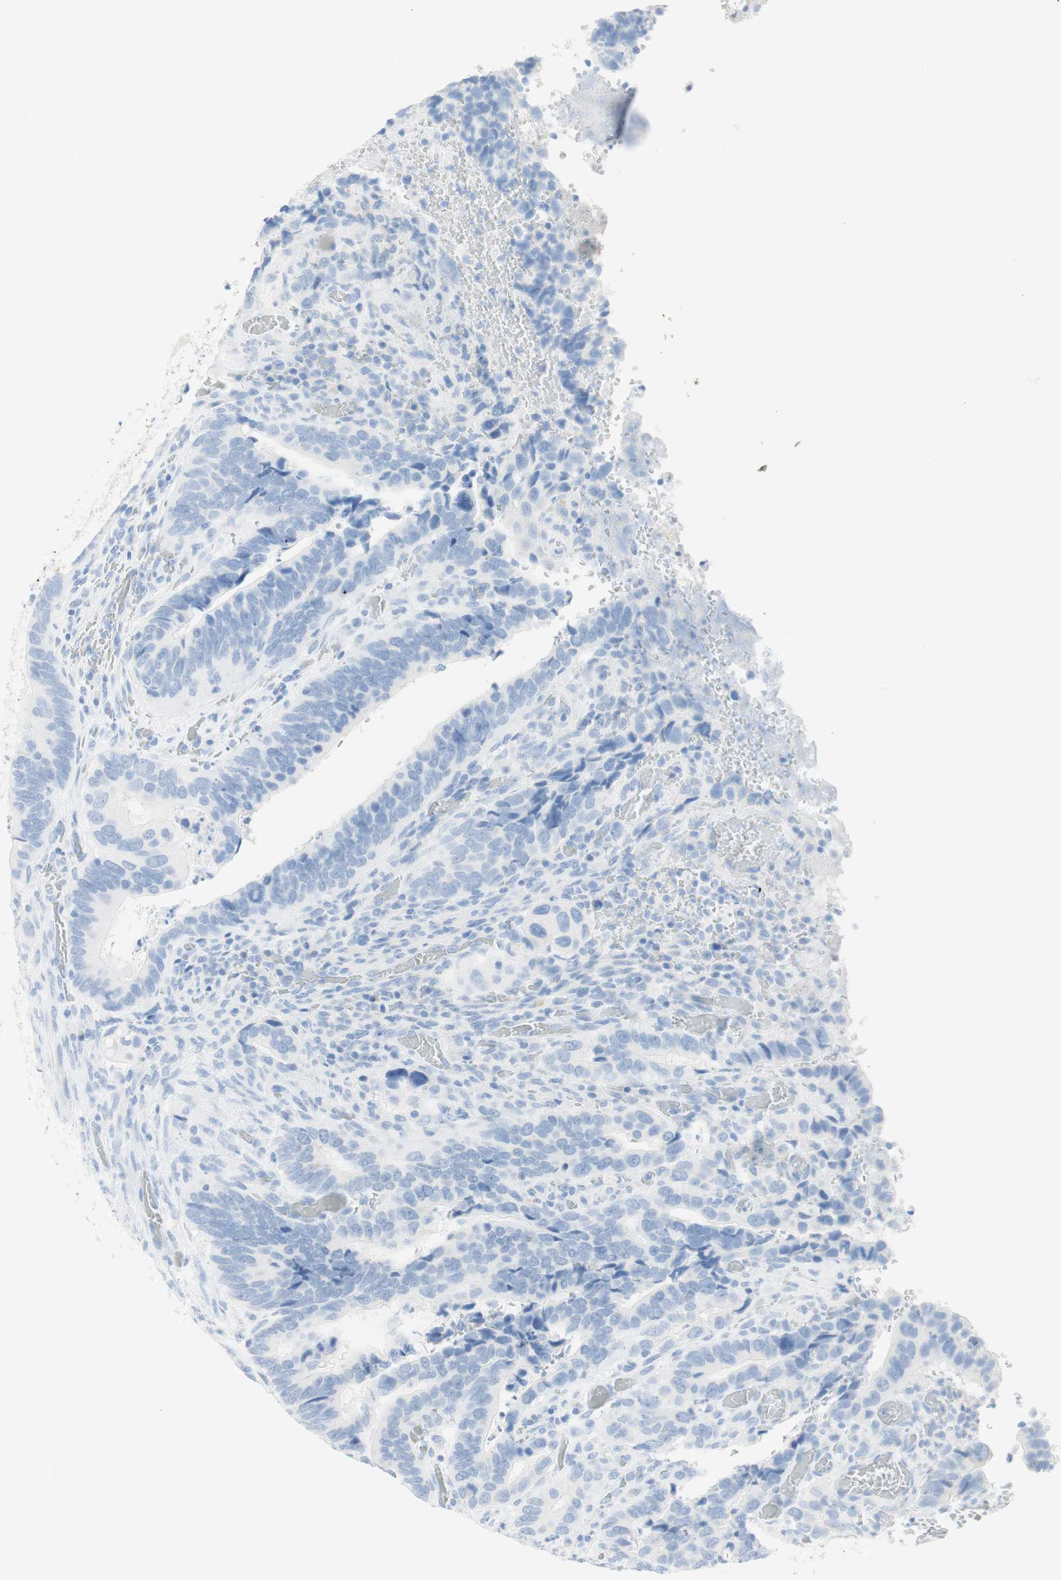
{"staining": {"intensity": "negative", "quantity": "none", "location": "none"}, "tissue": "colorectal cancer", "cell_type": "Tumor cells", "image_type": "cancer", "snomed": [{"axis": "morphology", "description": "Adenocarcinoma, NOS"}, {"axis": "topography", "description": "Colon"}], "caption": "IHC photomicrograph of neoplastic tissue: human colorectal adenocarcinoma stained with DAB displays no significant protein positivity in tumor cells.", "gene": "TPO", "patient": {"sex": "male", "age": 72}}